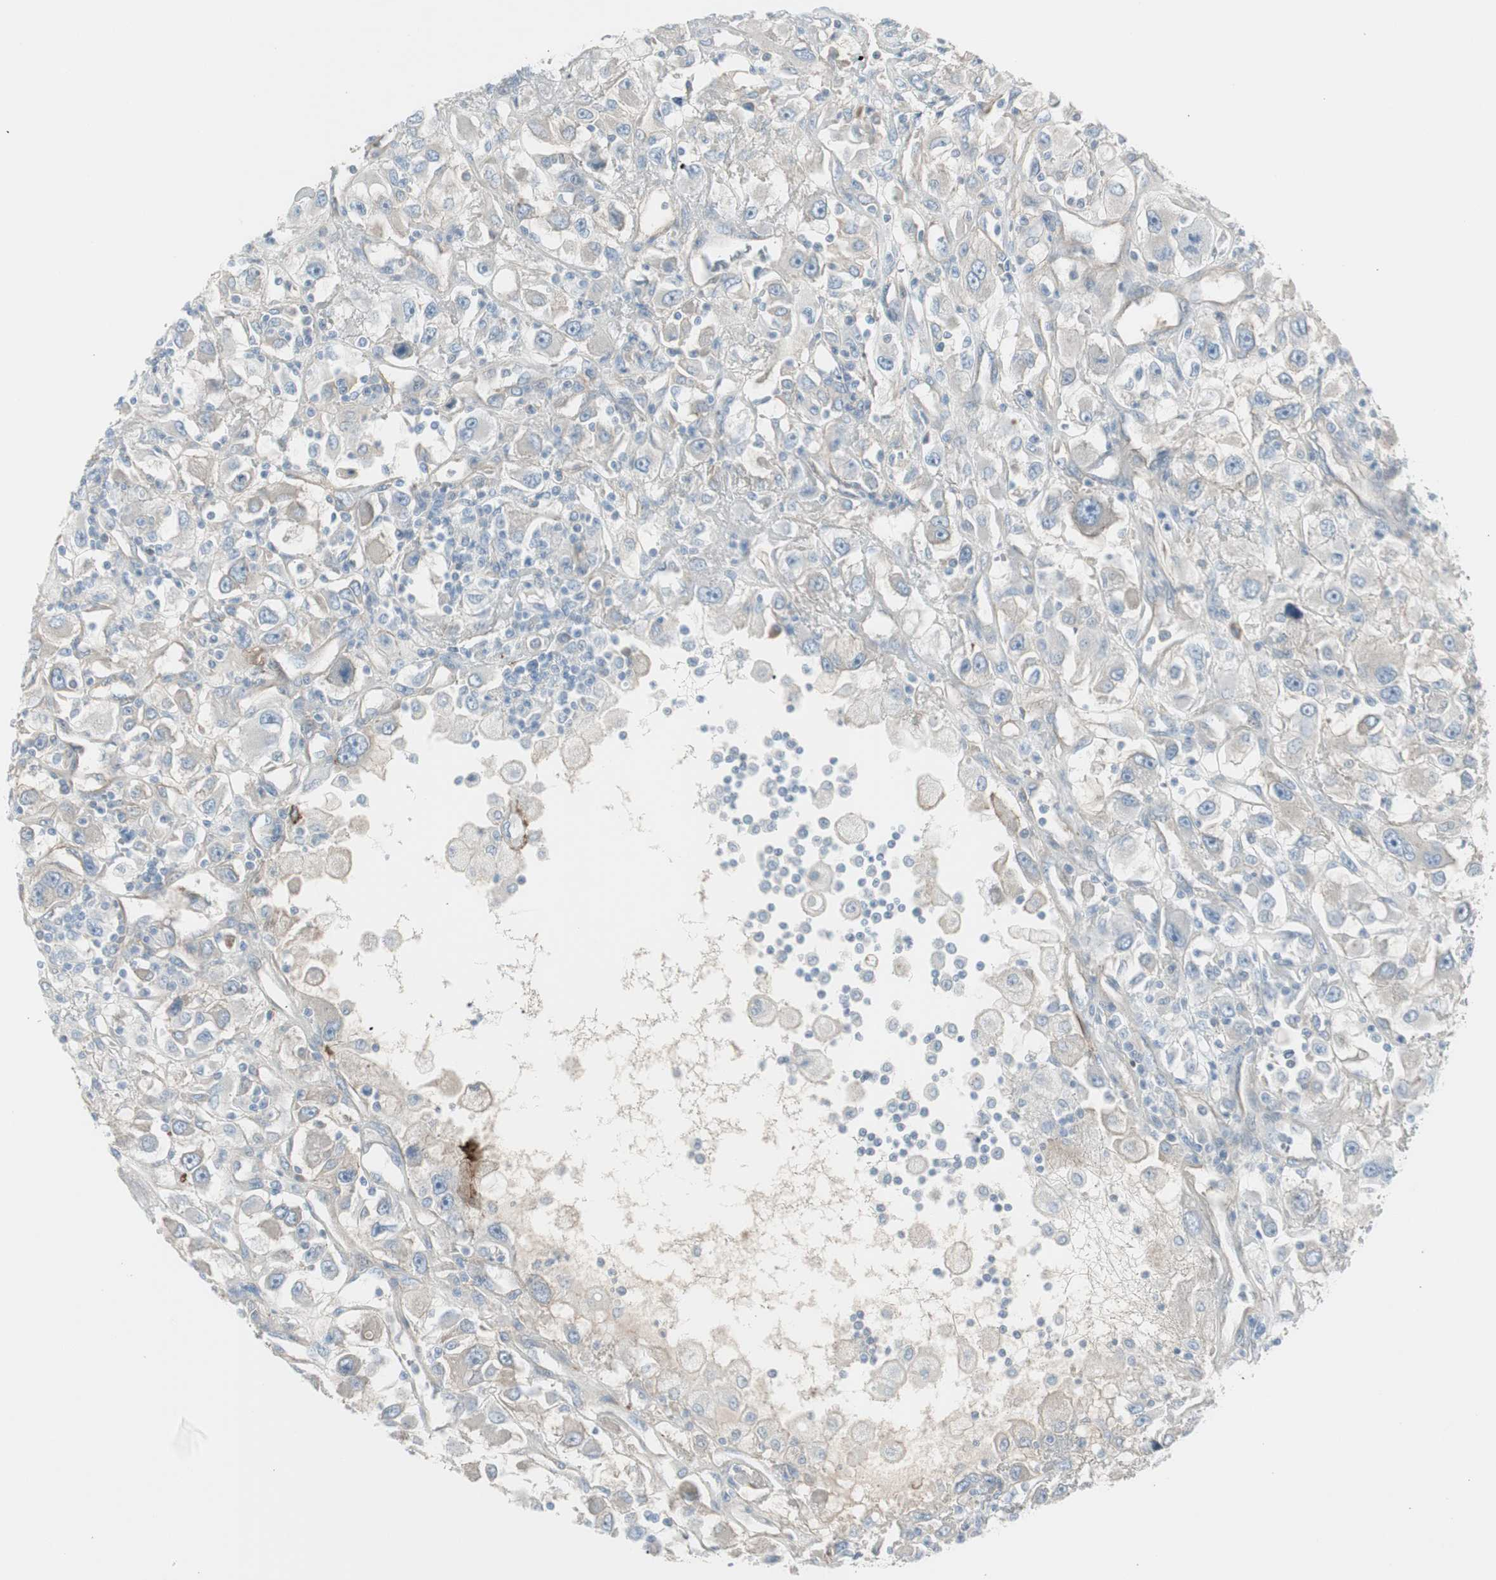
{"staining": {"intensity": "negative", "quantity": "none", "location": "none"}, "tissue": "renal cancer", "cell_type": "Tumor cells", "image_type": "cancer", "snomed": [{"axis": "morphology", "description": "Adenocarcinoma, NOS"}, {"axis": "topography", "description": "Kidney"}], "caption": "The image demonstrates no significant staining in tumor cells of renal cancer (adenocarcinoma).", "gene": "CACNA2D1", "patient": {"sex": "female", "age": 52}}